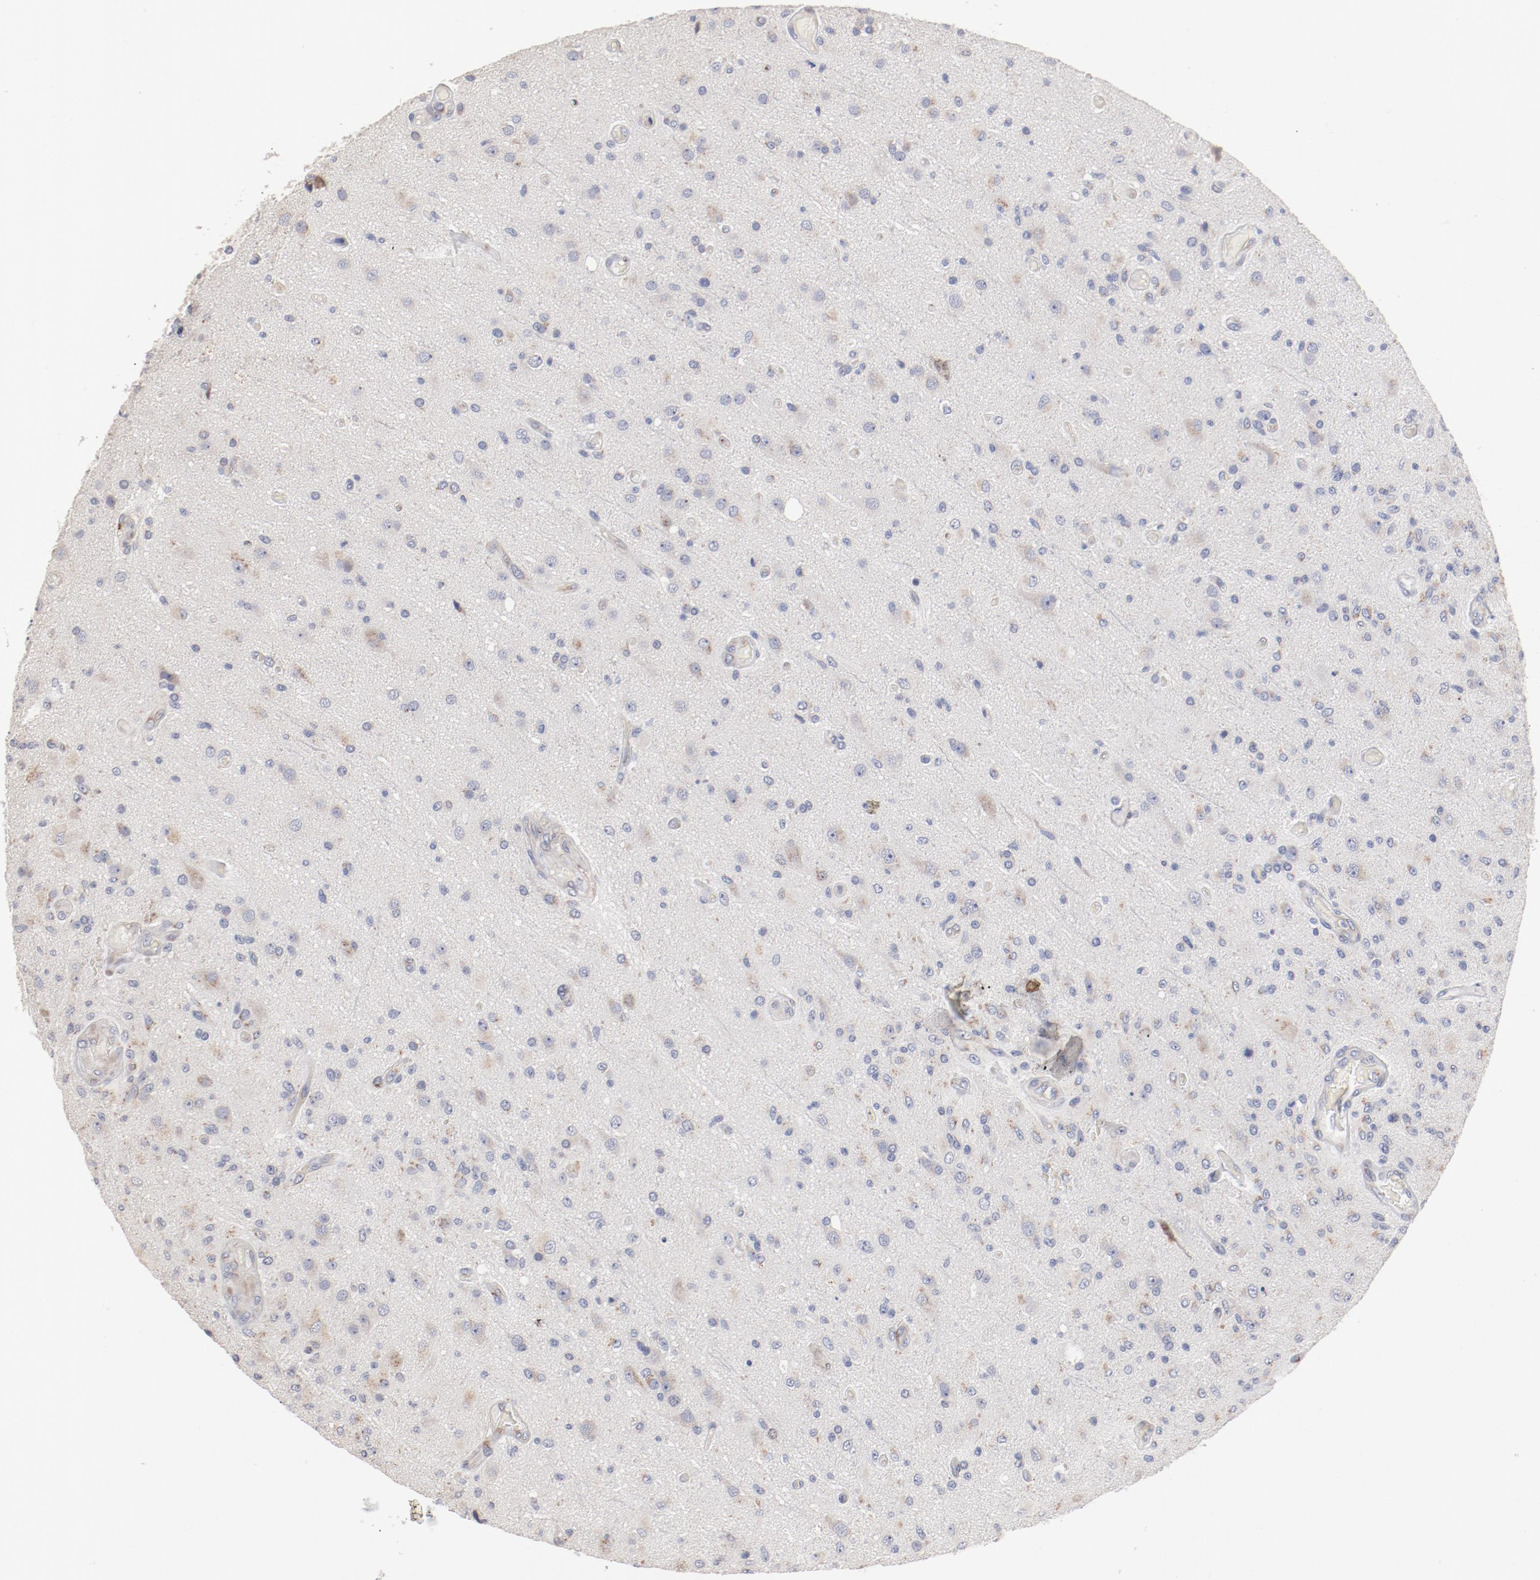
{"staining": {"intensity": "weak", "quantity": "25%-75%", "location": "cytoplasmic/membranous"}, "tissue": "glioma", "cell_type": "Tumor cells", "image_type": "cancer", "snomed": [{"axis": "morphology", "description": "Normal tissue, NOS"}, {"axis": "morphology", "description": "Glioma, malignant, High grade"}, {"axis": "topography", "description": "Cerebral cortex"}], "caption": "The histopathology image reveals immunohistochemical staining of malignant glioma (high-grade). There is weak cytoplasmic/membranous expression is present in approximately 25%-75% of tumor cells.", "gene": "AK7", "patient": {"sex": "male", "age": 77}}